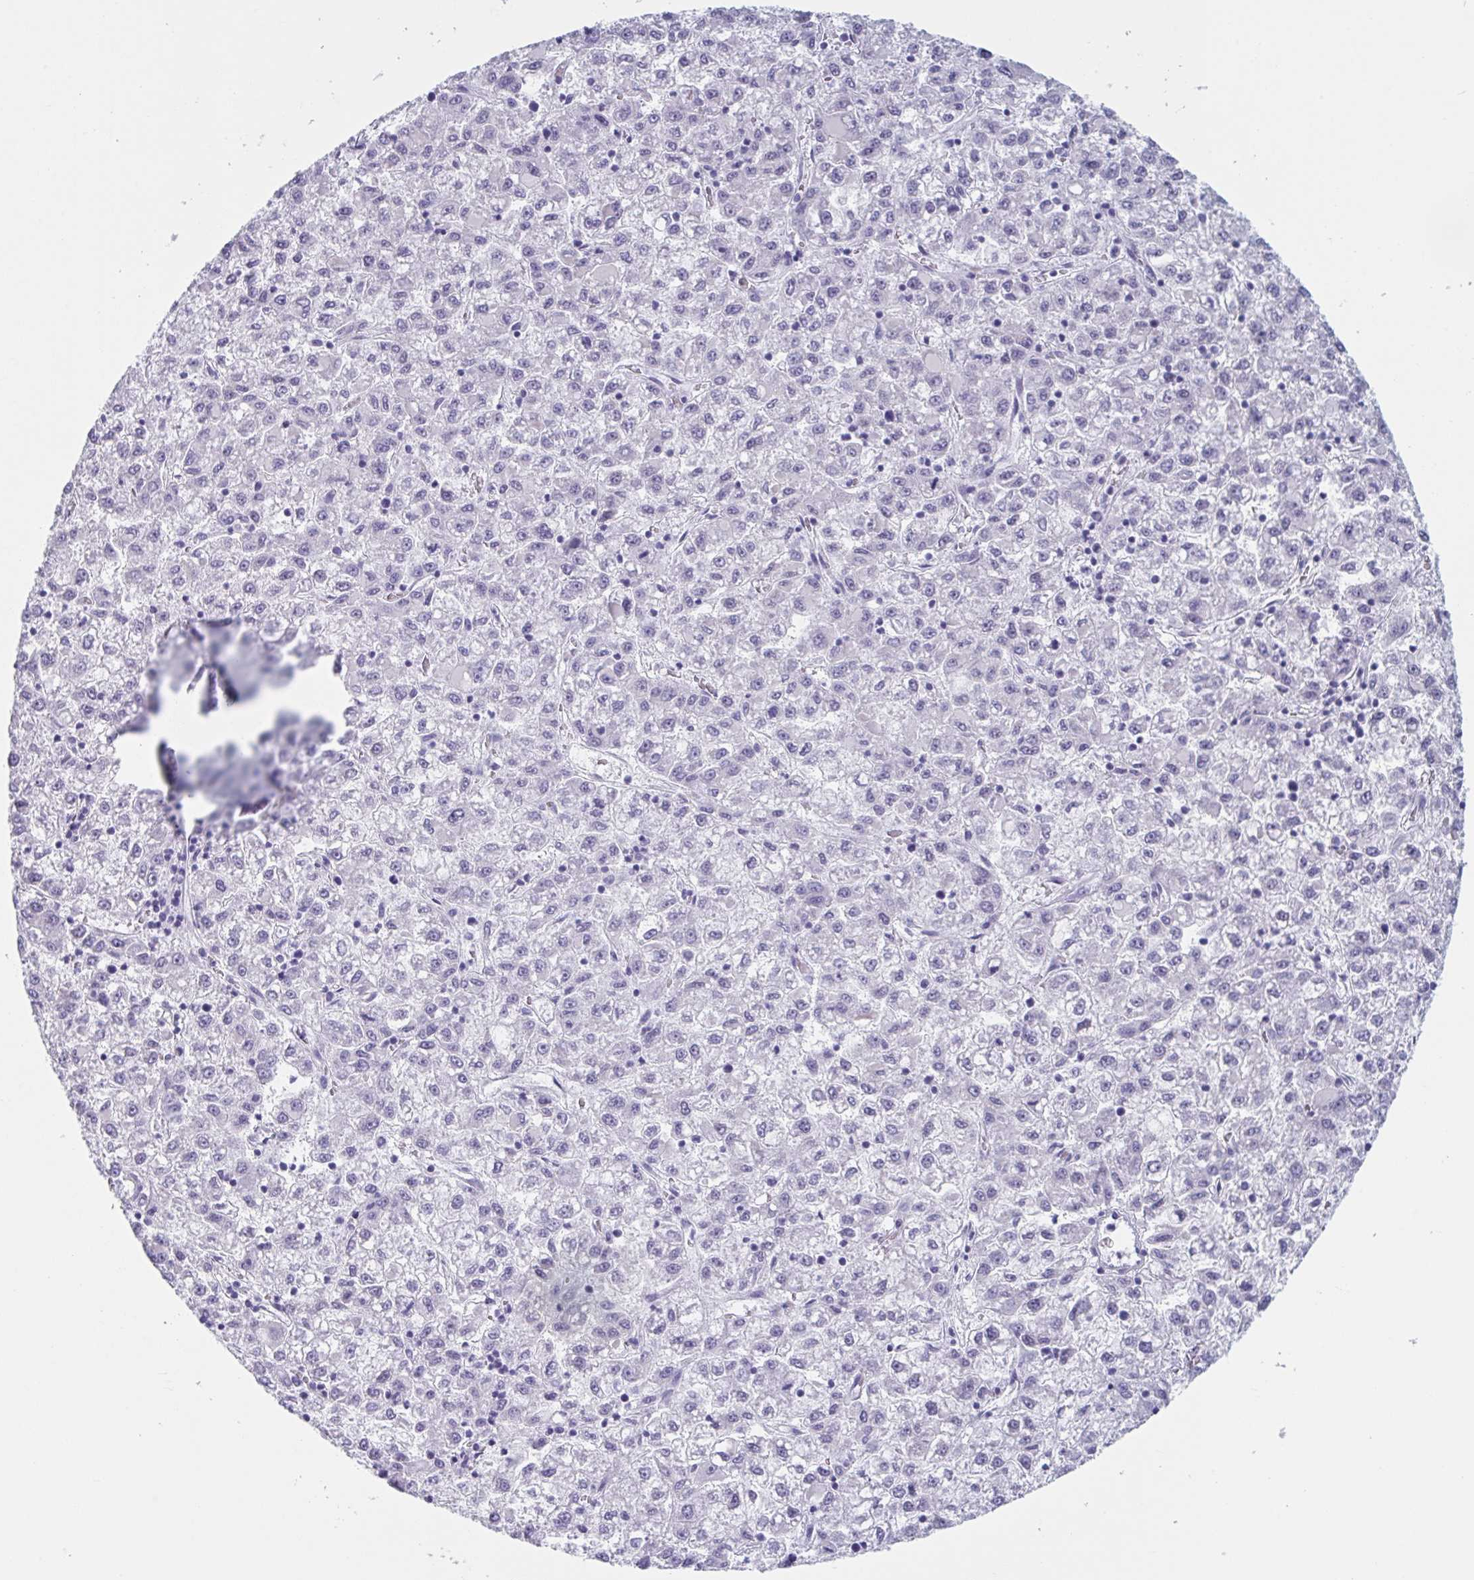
{"staining": {"intensity": "negative", "quantity": "none", "location": "none"}, "tissue": "liver cancer", "cell_type": "Tumor cells", "image_type": "cancer", "snomed": [{"axis": "morphology", "description": "Carcinoma, Hepatocellular, NOS"}, {"axis": "topography", "description": "Liver"}], "caption": "This image is of liver cancer (hepatocellular carcinoma) stained with immunohistochemistry (IHC) to label a protein in brown with the nuclei are counter-stained blue. There is no expression in tumor cells.", "gene": "HSD11B2", "patient": {"sex": "male", "age": 40}}